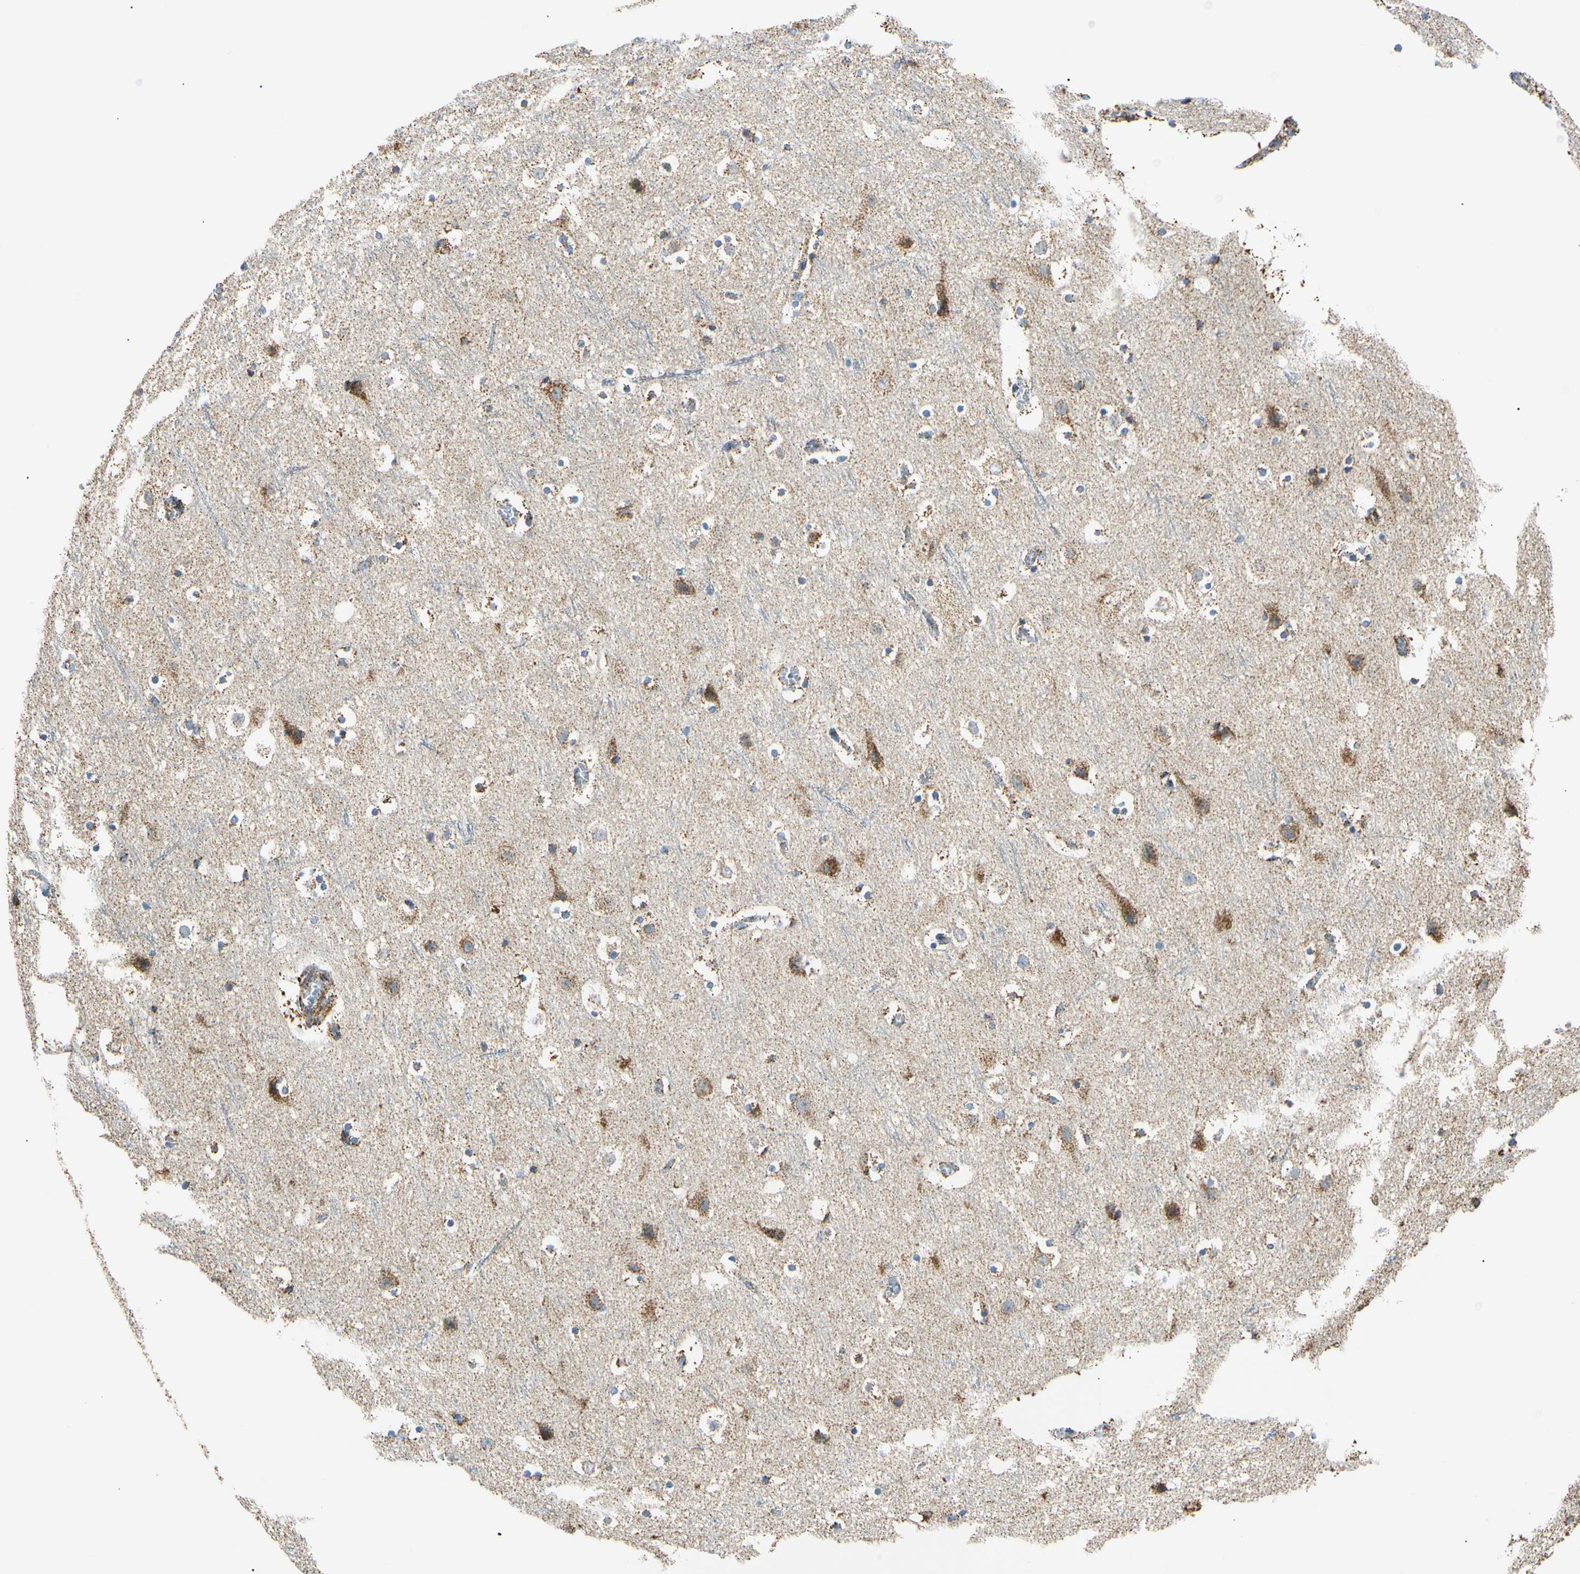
{"staining": {"intensity": "moderate", "quantity": ">75%", "location": "cytoplasmic/membranous"}, "tissue": "cerebral cortex", "cell_type": "Endothelial cells", "image_type": "normal", "snomed": [{"axis": "morphology", "description": "Normal tissue, NOS"}, {"axis": "topography", "description": "Cerebral cortex"}], "caption": "Moderate cytoplasmic/membranous positivity for a protein is appreciated in about >75% of endothelial cells of benign cerebral cortex using immunohistochemistry.", "gene": "ACAT1", "patient": {"sex": "male", "age": 45}}